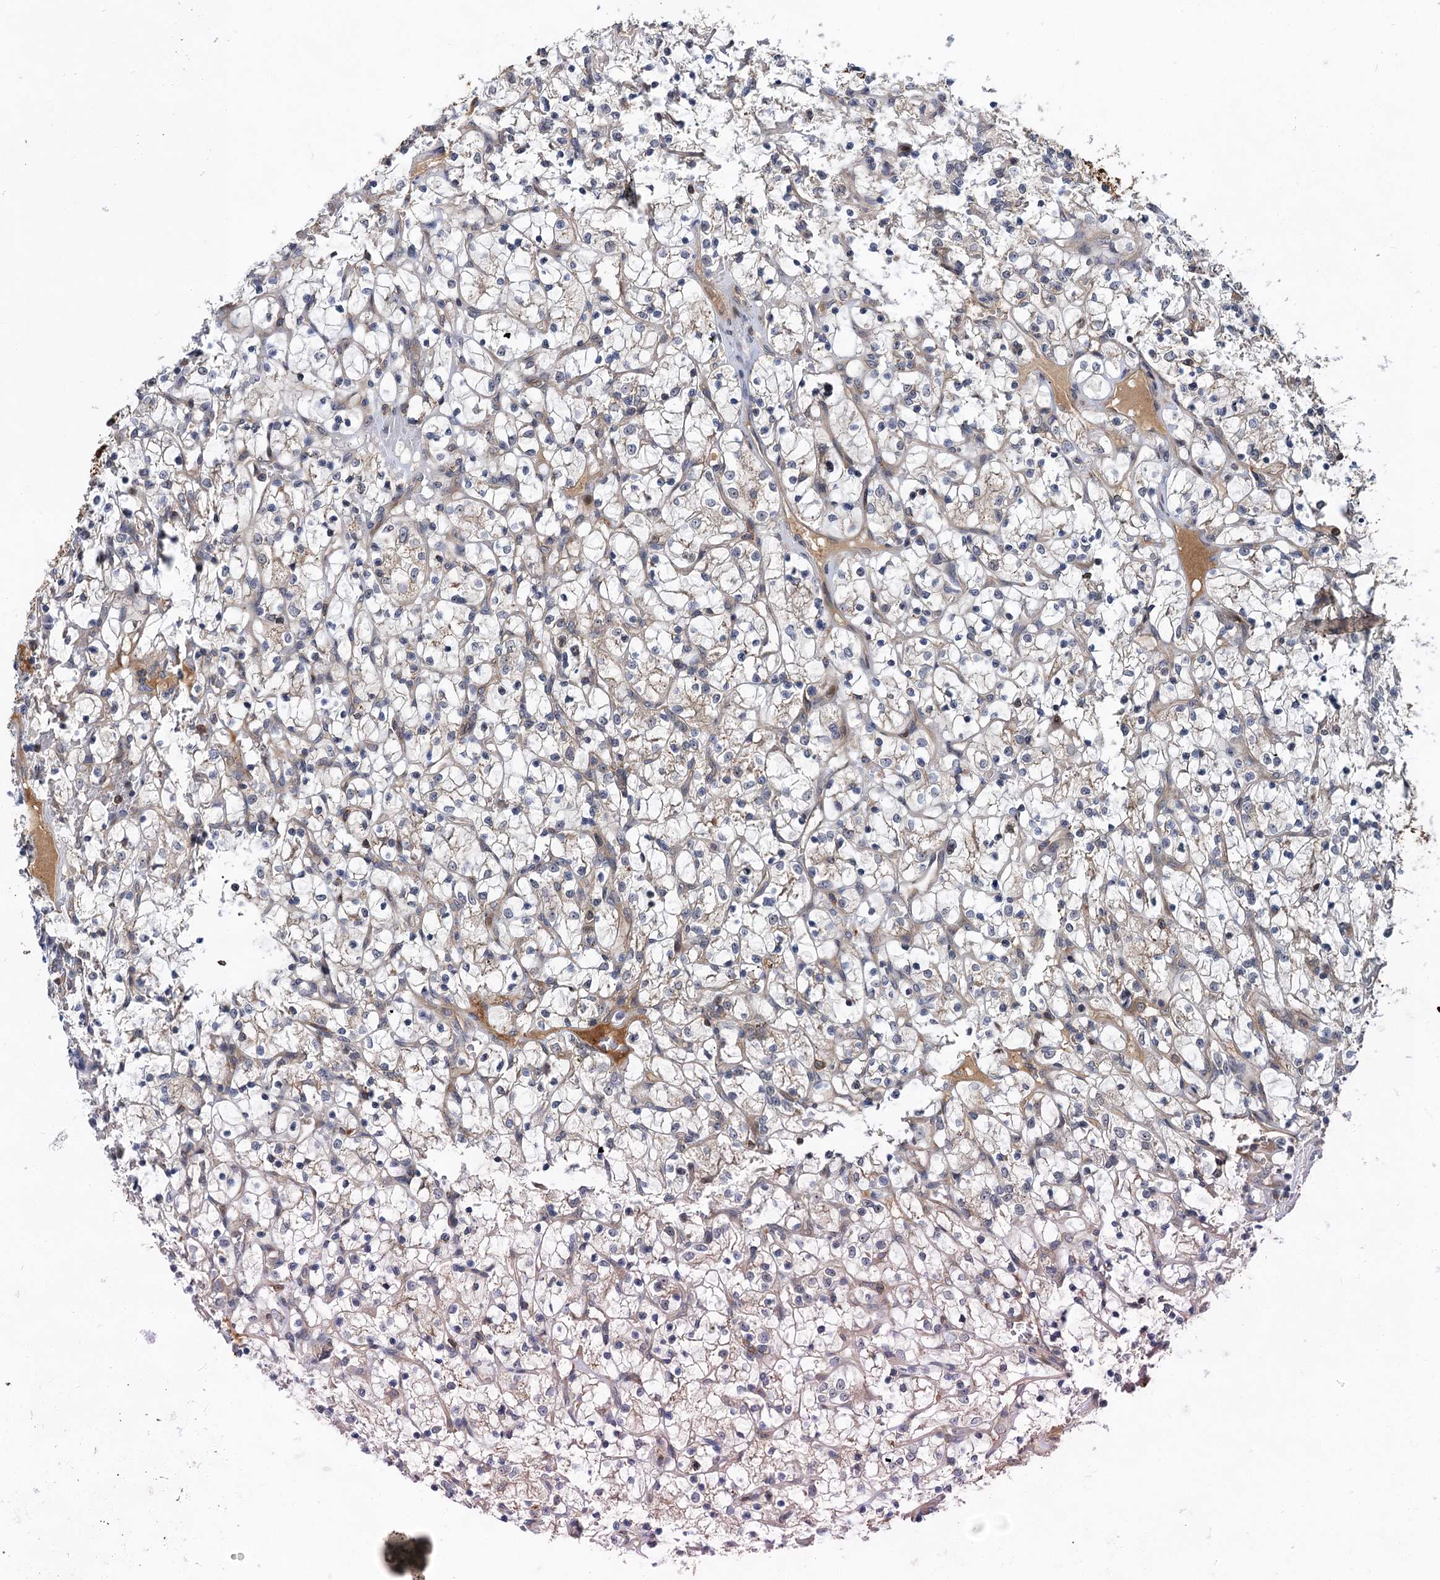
{"staining": {"intensity": "weak", "quantity": "25%-75%", "location": "cytoplasmic/membranous"}, "tissue": "renal cancer", "cell_type": "Tumor cells", "image_type": "cancer", "snomed": [{"axis": "morphology", "description": "Adenocarcinoma, NOS"}, {"axis": "topography", "description": "Kidney"}], "caption": "Immunohistochemical staining of human renal cancer displays low levels of weak cytoplasmic/membranous protein positivity in approximately 25%-75% of tumor cells.", "gene": "ABLIM1", "patient": {"sex": "female", "age": 69}}